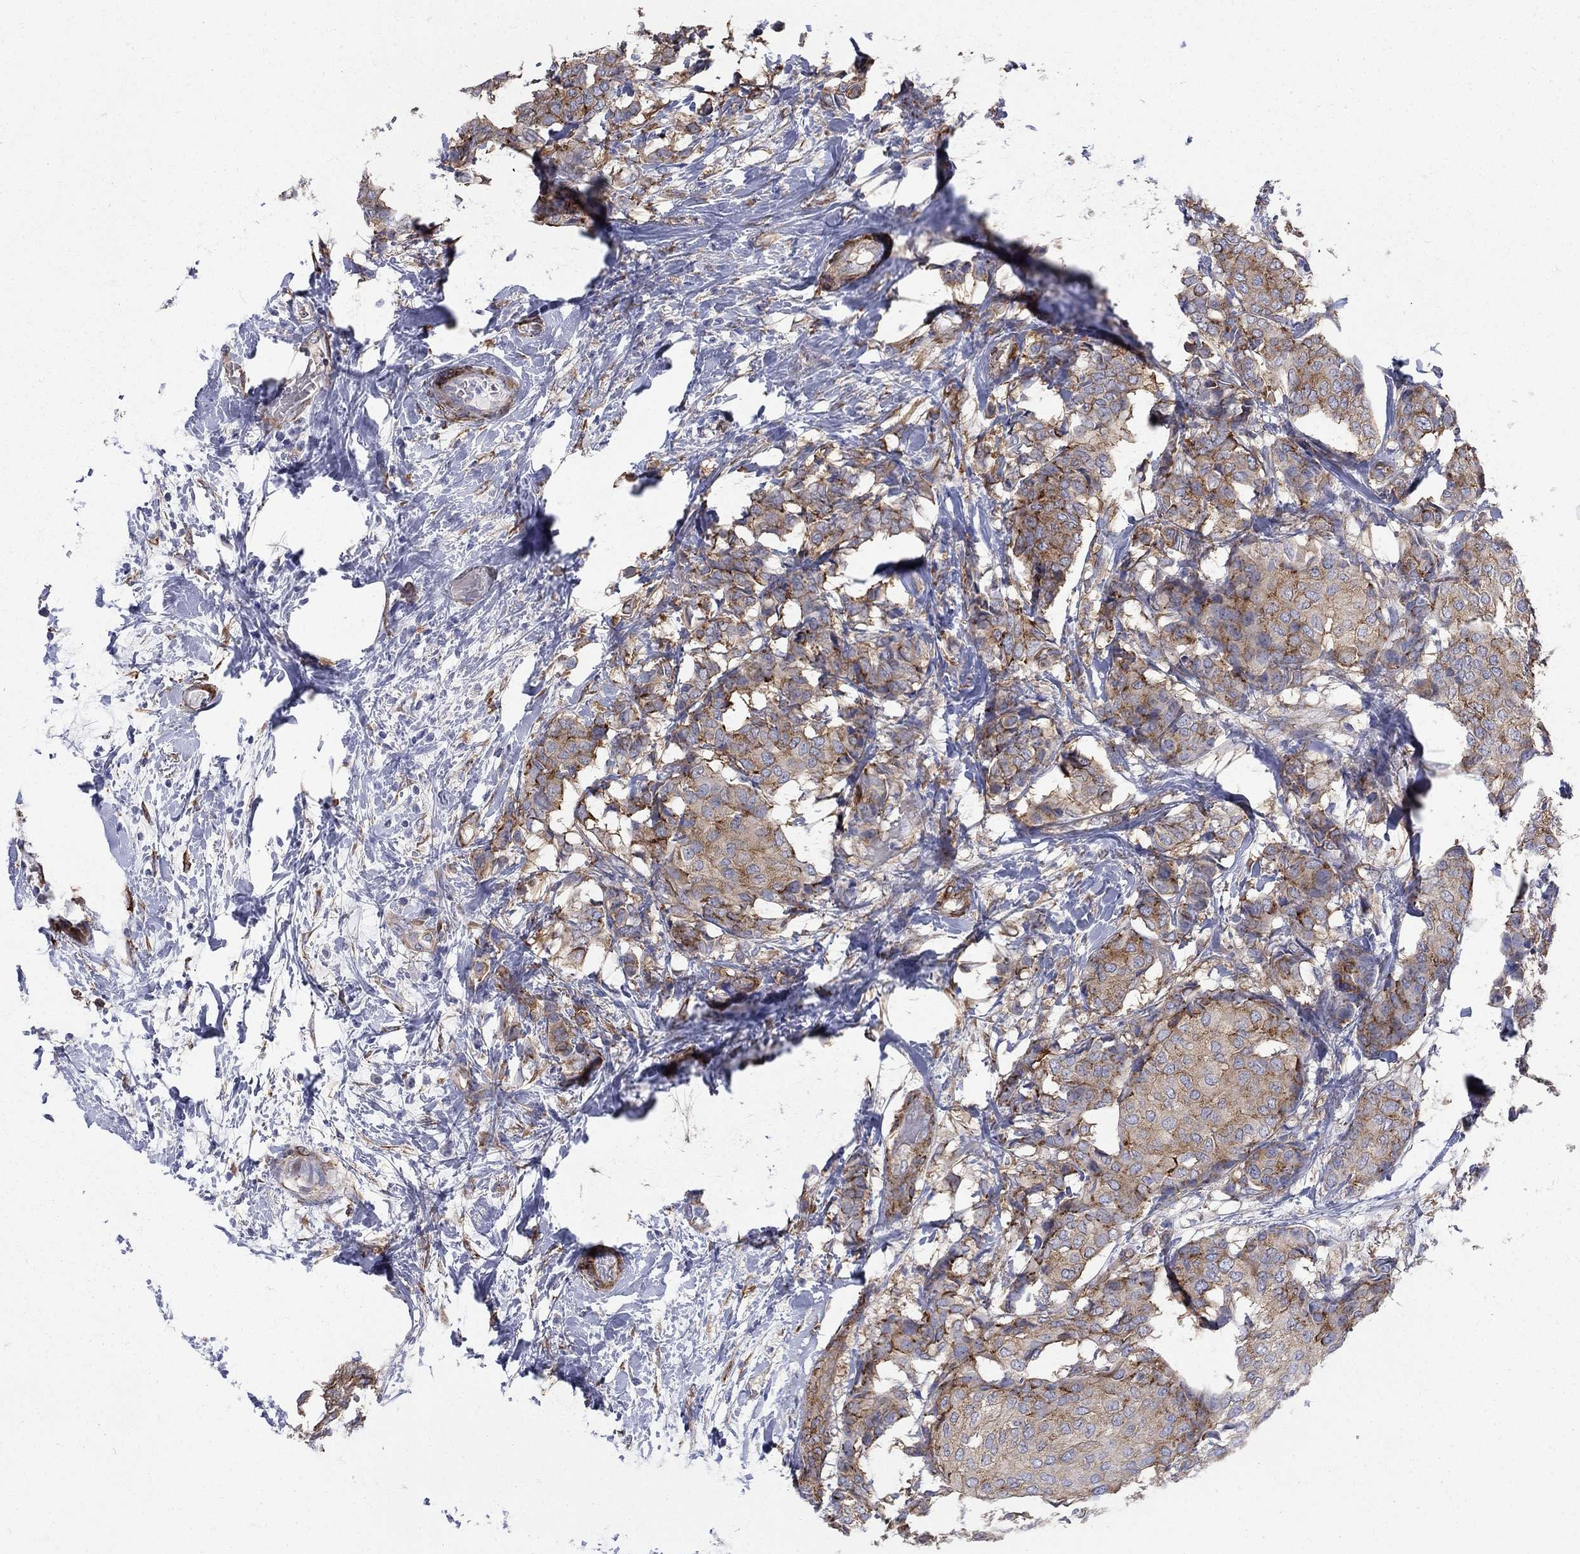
{"staining": {"intensity": "strong", "quantity": "25%-75%", "location": "cytoplasmic/membranous"}, "tissue": "breast cancer", "cell_type": "Tumor cells", "image_type": "cancer", "snomed": [{"axis": "morphology", "description": "Duct carcinoma"}, {"axis": "topography", "description": "Breast"}], "caption": "High-magnification brightfield microscopy of breast cancer stained with DAB (3,3'-diaminobenzidine) (brown) and counterstained with hematoxylin (blue). tumor cells exhibit strong cytoplasmic/membranous positivity is seen in about25%-75% of cells. Using DAB (brown) and hematoxylin (blue) stains, captured at high magnification using brightfield microscopy.", "gene": "SEPTIN8", "patient": {"sex": "female", "age": 75}}